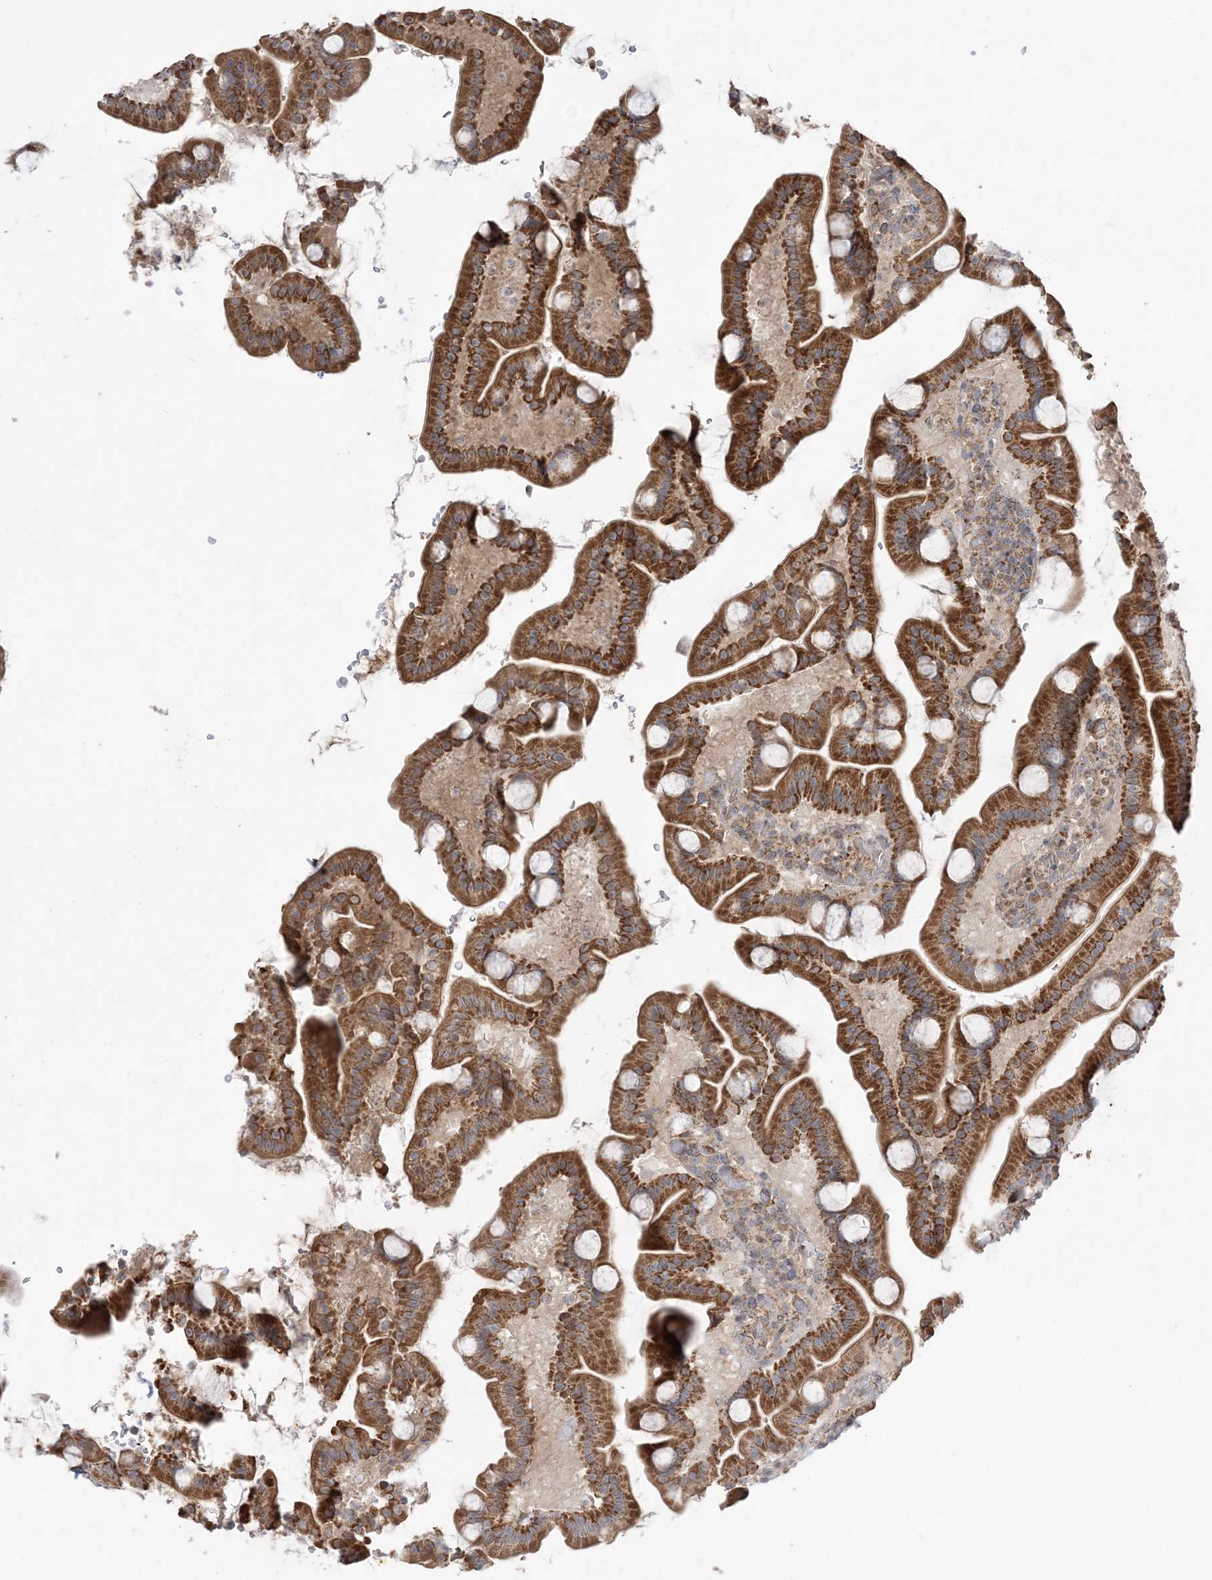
{"staining": {"intensity": "strong", "quantity": ">75%", "location": "cytoplasmic/membranous"}, "tissue": "duodenum", "cell_type": "Glandular cells", "image_type": "normal", "snomed": [{"axis": "morphology", "description": "Normal tissue, NOS"}, {"axis": "topography", "description": "Duodenum"}], "caption": "Duodenum was stained to show a protein in brown. There is high levels of strong cytoplasmic/membranous positivity in about >75% of glandular cells.", "gene": "SCLT1", "patient": {"sex": "male", "age": 55}}